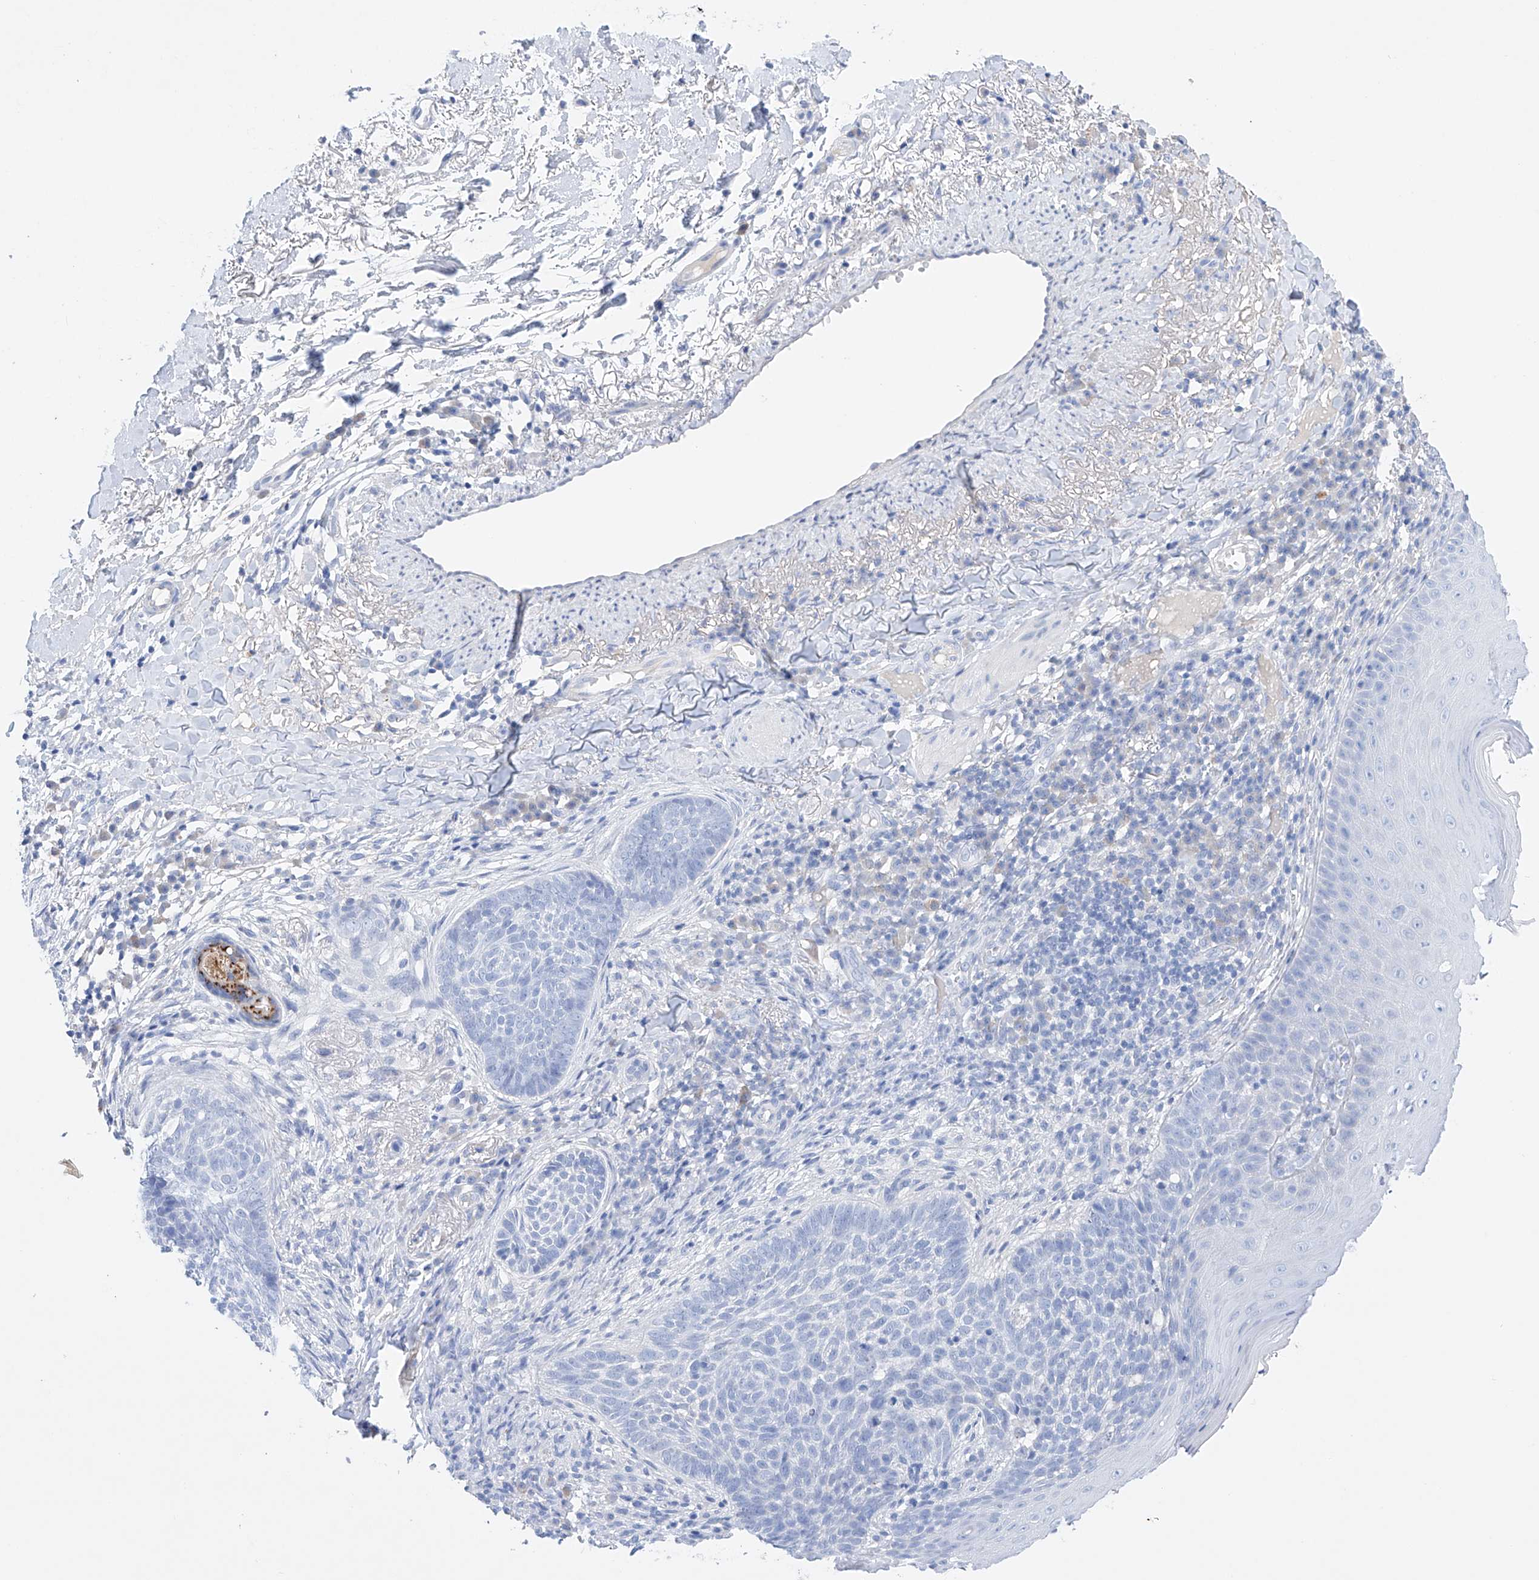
{"staining": {"intensity": "negative", "quantity": "none", "location": "none"}, "tissue": "skin cancer", "cell_type": "Tumor cells", "image_type": "cancer", "snomed": [{"axis": "morphology", "description": "Basal cell carcinoma"}, {"axis": "topography", "description": "Skin"}], "caption": "Photomicrograph shows no significant protein expression in tumor cells of skin cancer.", "gene": "LURAP1", "patient": {"sex": "male", "age": 85}}